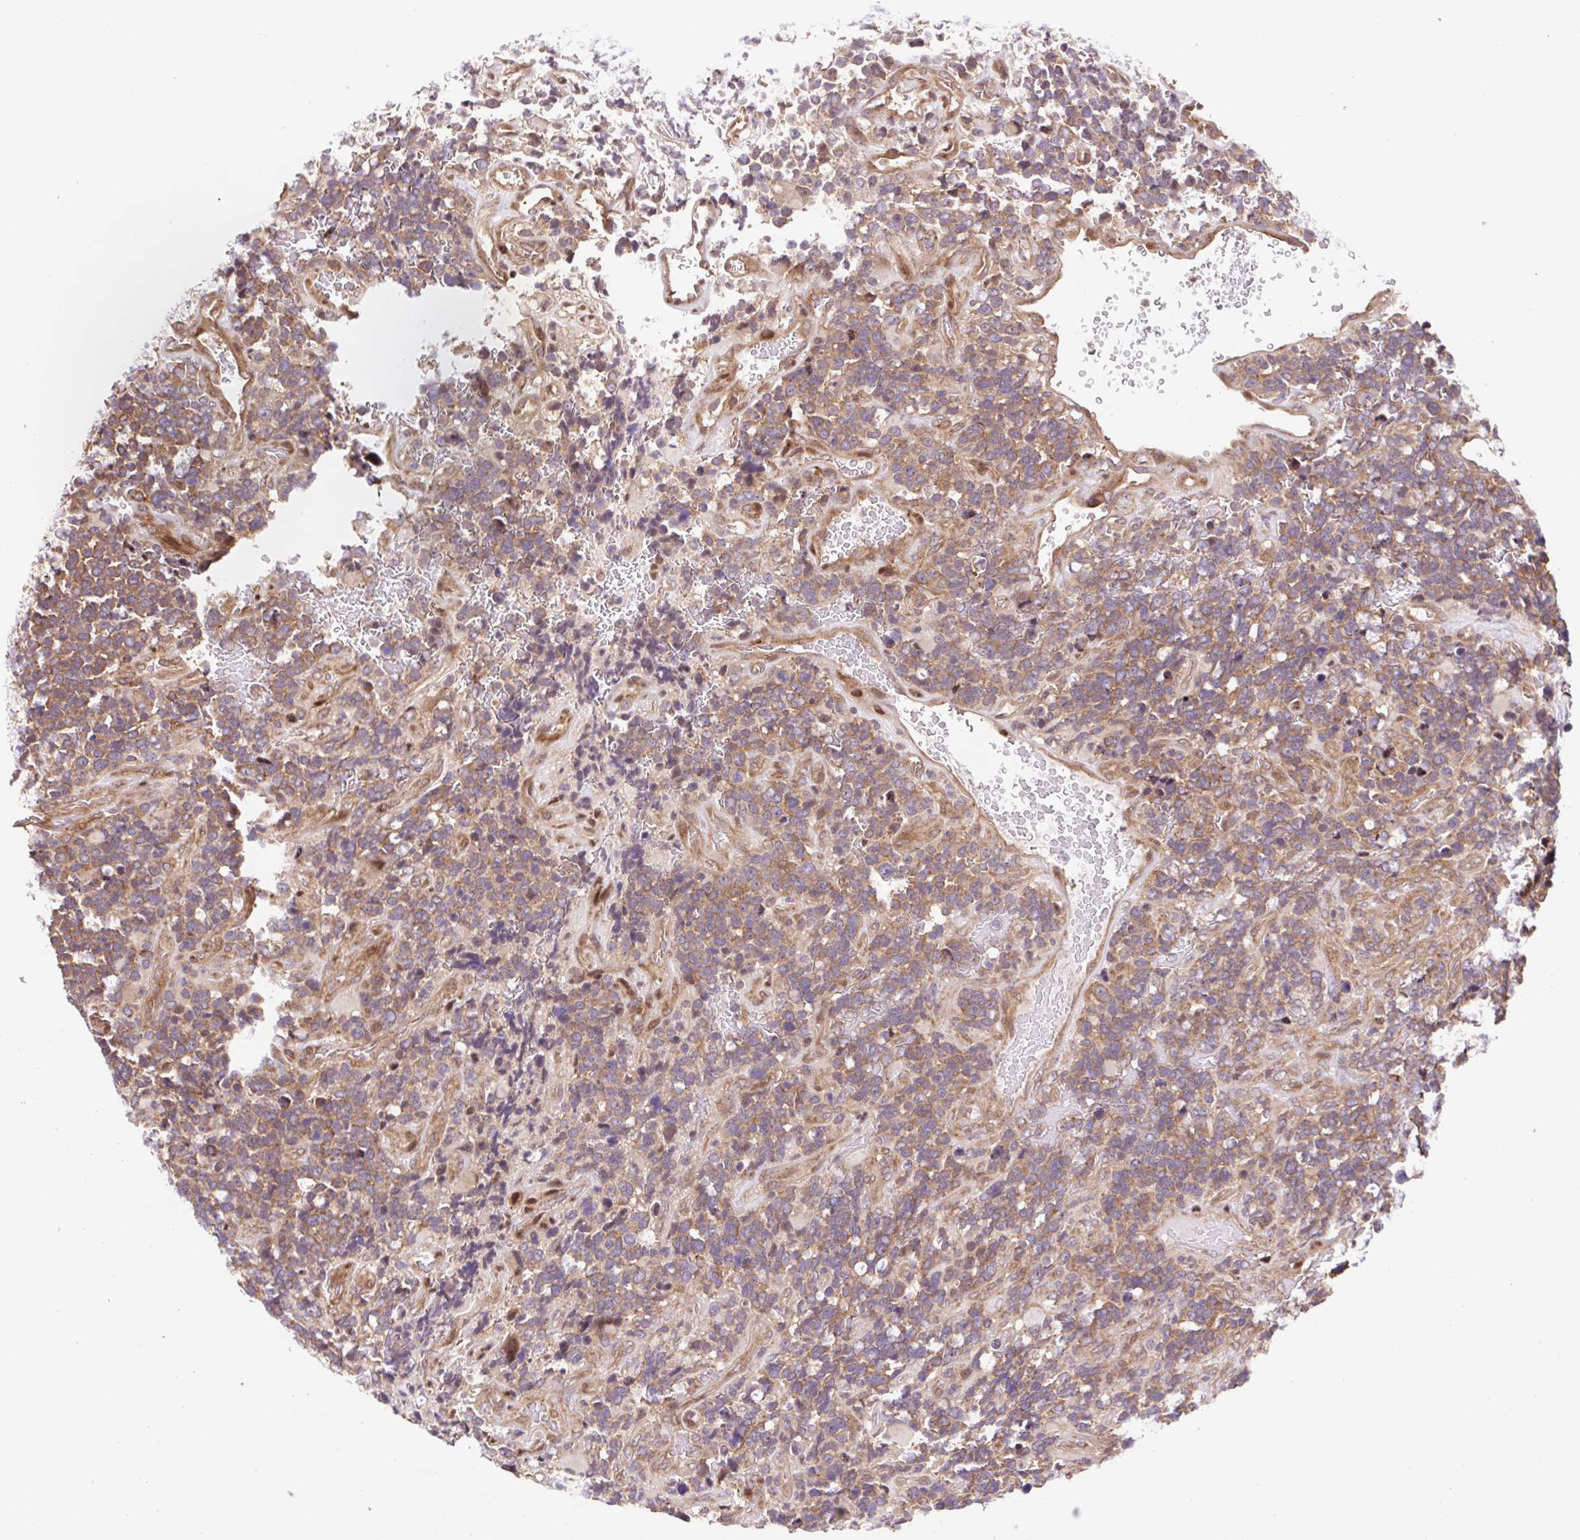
{"staining": {"intensity": "moderate", "quantity": ">75%", "location": "cytoplasmic/membranous"}, "tissue": "glioma", "cell_type": "Tumor cells", "image_type": "cancer", "snomed": [{"axis": "morphology", "description": "Glioma, malignant, High grade"}, {"axis": "topography", "description": "Brain"}], "caption": "IHC staining of malignant glioma (high-grade), which exhibits medium levels of moderate cytoplasmic/membranous staining in about >75% of tumor cells indicating moderate cytoplasmic/membranous protein expression. The staining was performed using DAB (3,3'-diaminobenzidine) (brown) for protein detection and nuclei were counterstained in hematoxylin (blue).", "gene": "HFE", "patient": {"sex": "male", "age": 33}}